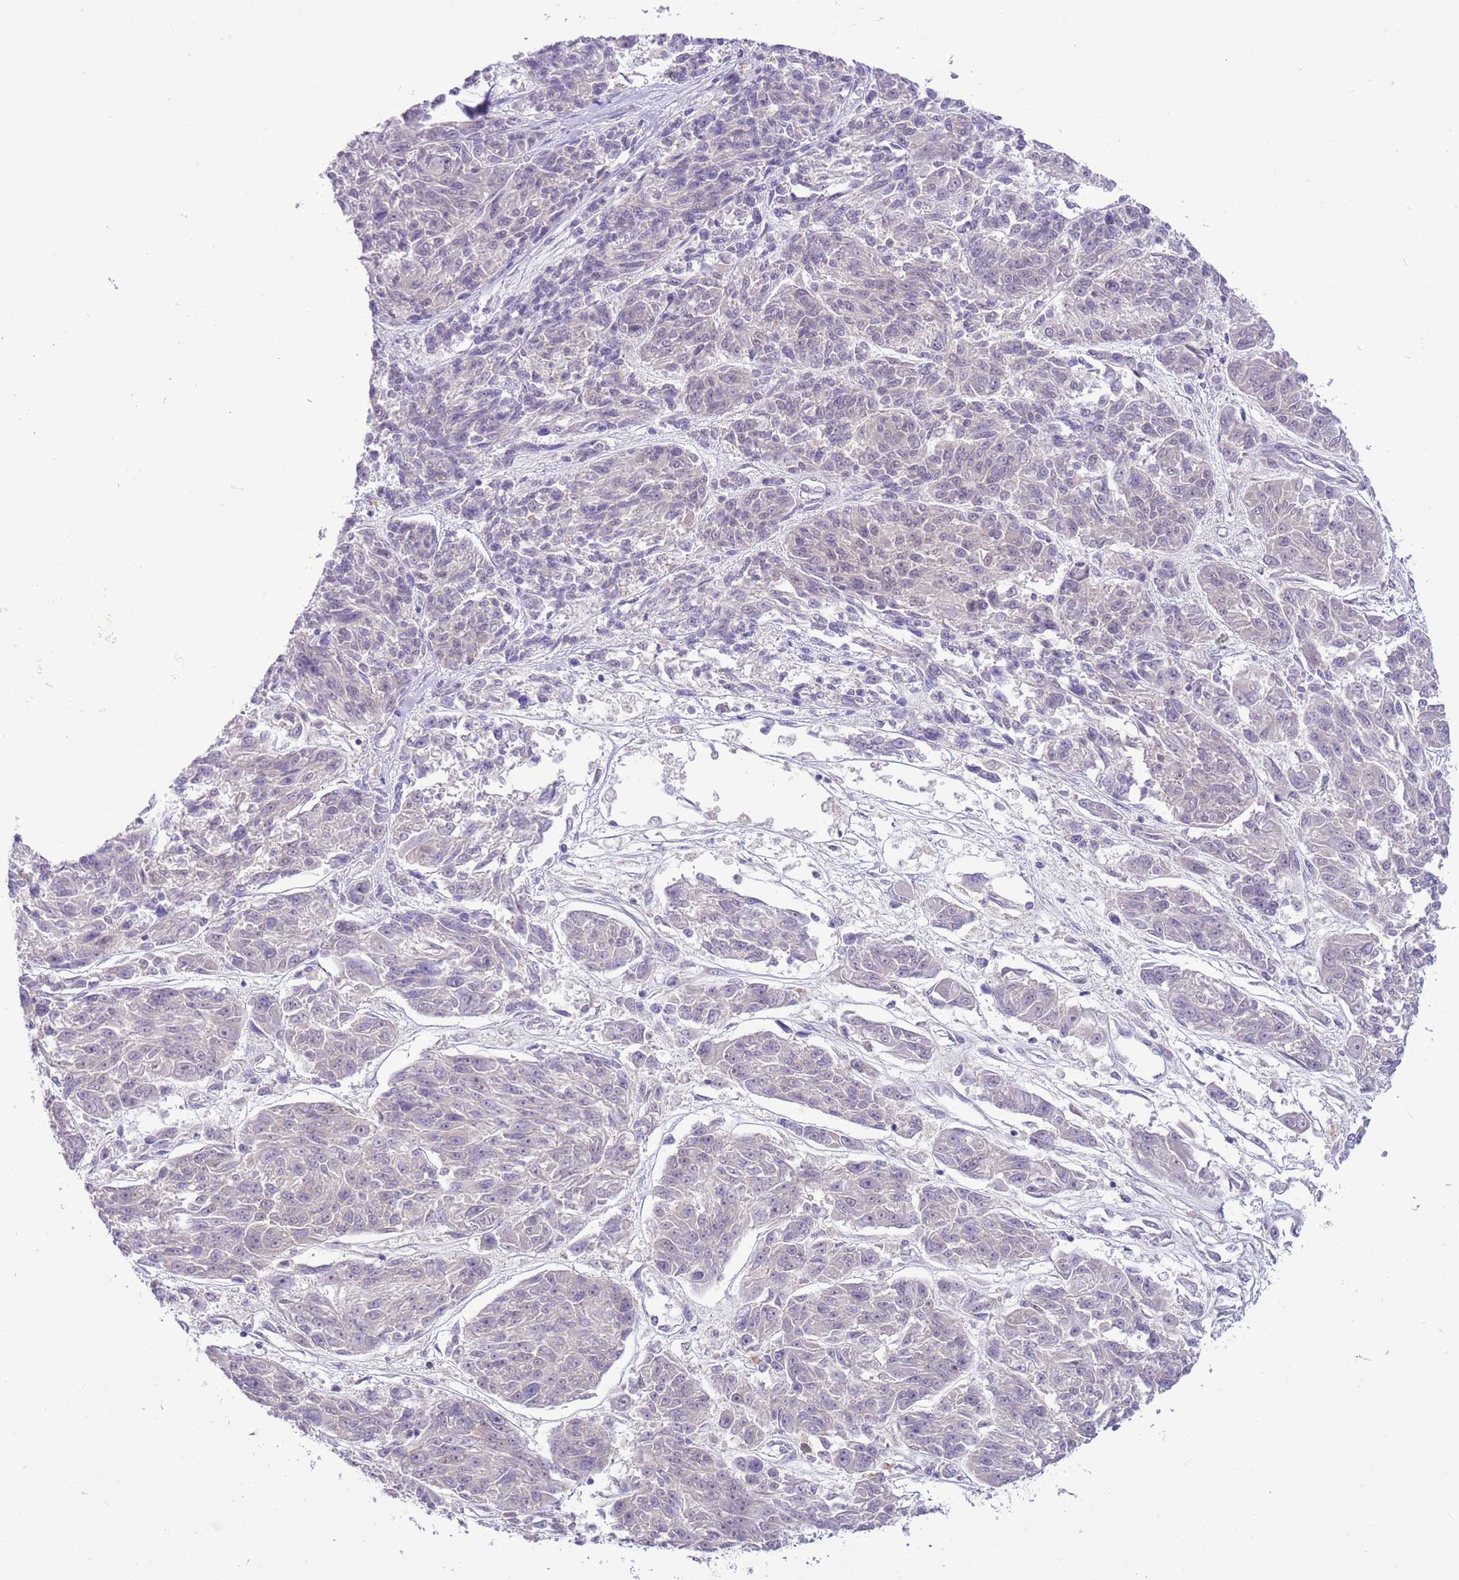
{"staining": {"intensity": "negative", "quantity": "none", "location": "none"}, "tissue": "melanoma", "cell_type": "Tumor cells", "image_type": "cancer", "snomed": [{"axis": "morphology", "description": "Malignant melanoma, NOS"}, {"axis": "topography", "description": "Skin"}], "caption": "Micrograph shows no significant protein positivity in tumor cells of malignant melanoma. The staining was performed using DAB (3,3'-diaminobenzidine) to visualize the protein expression in brown, while the nuclei were stained in blue with hematoxylin (Magnification: 20x).", "gene": "GALK2", "patient": {"sex": "male", "age": 53}}